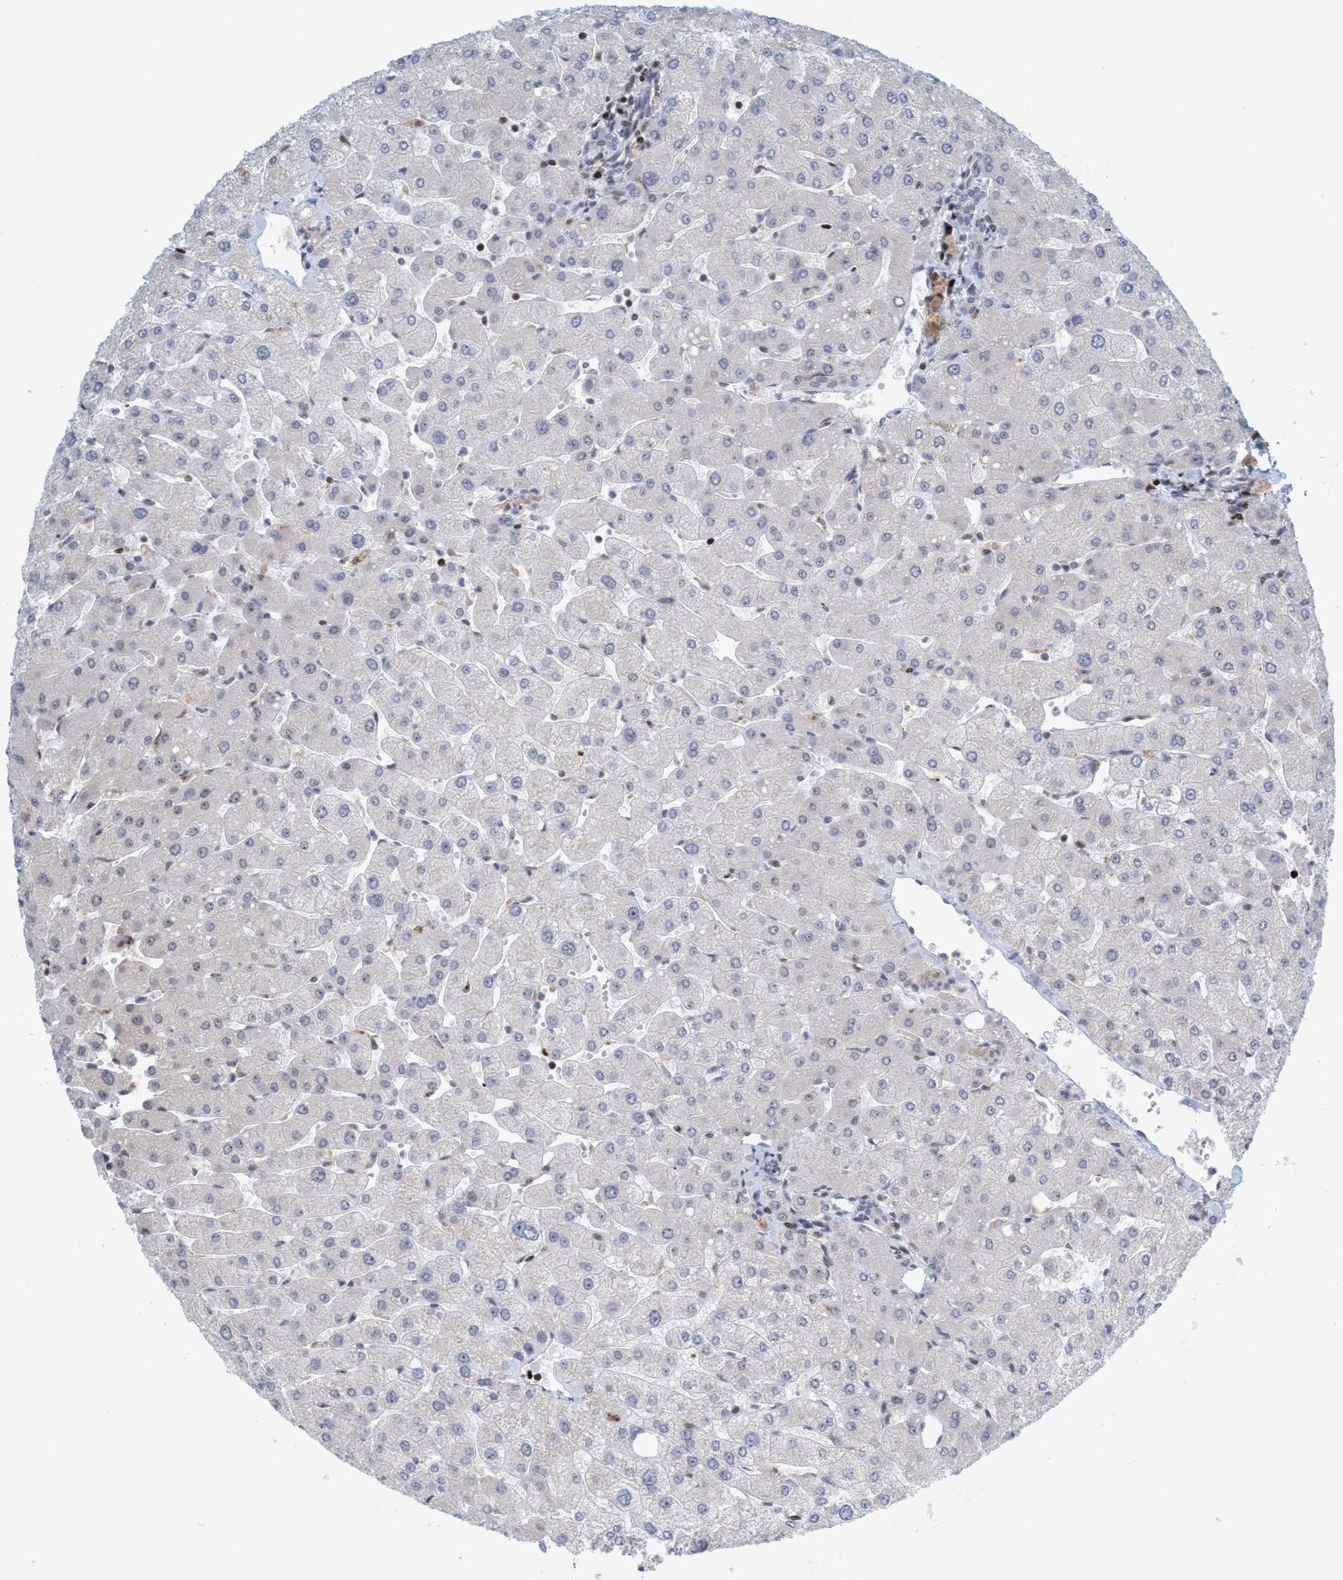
{"staining": {"intensity": "negative", "quantity": "none", "location": "none"}, "tissue": "liver", "cell_type": "Cholangiocytes", "image_type": "normal", "snomed": [{"axis": "morphology", "description": "Normal tissue, NOS"}, {"axis": "topography", "description": "Liver"}], "caption": "The photomicrograph exhibits no significant positivity in cholangiocytes of liver. Brightfield microscopy of immunohistochemistry (IHC) stained with DAB (brown) and hematoxylin (blue), captured at high magnification.", "gene": "SMCR8", "patient": {"sex": "male", "age": 55}}